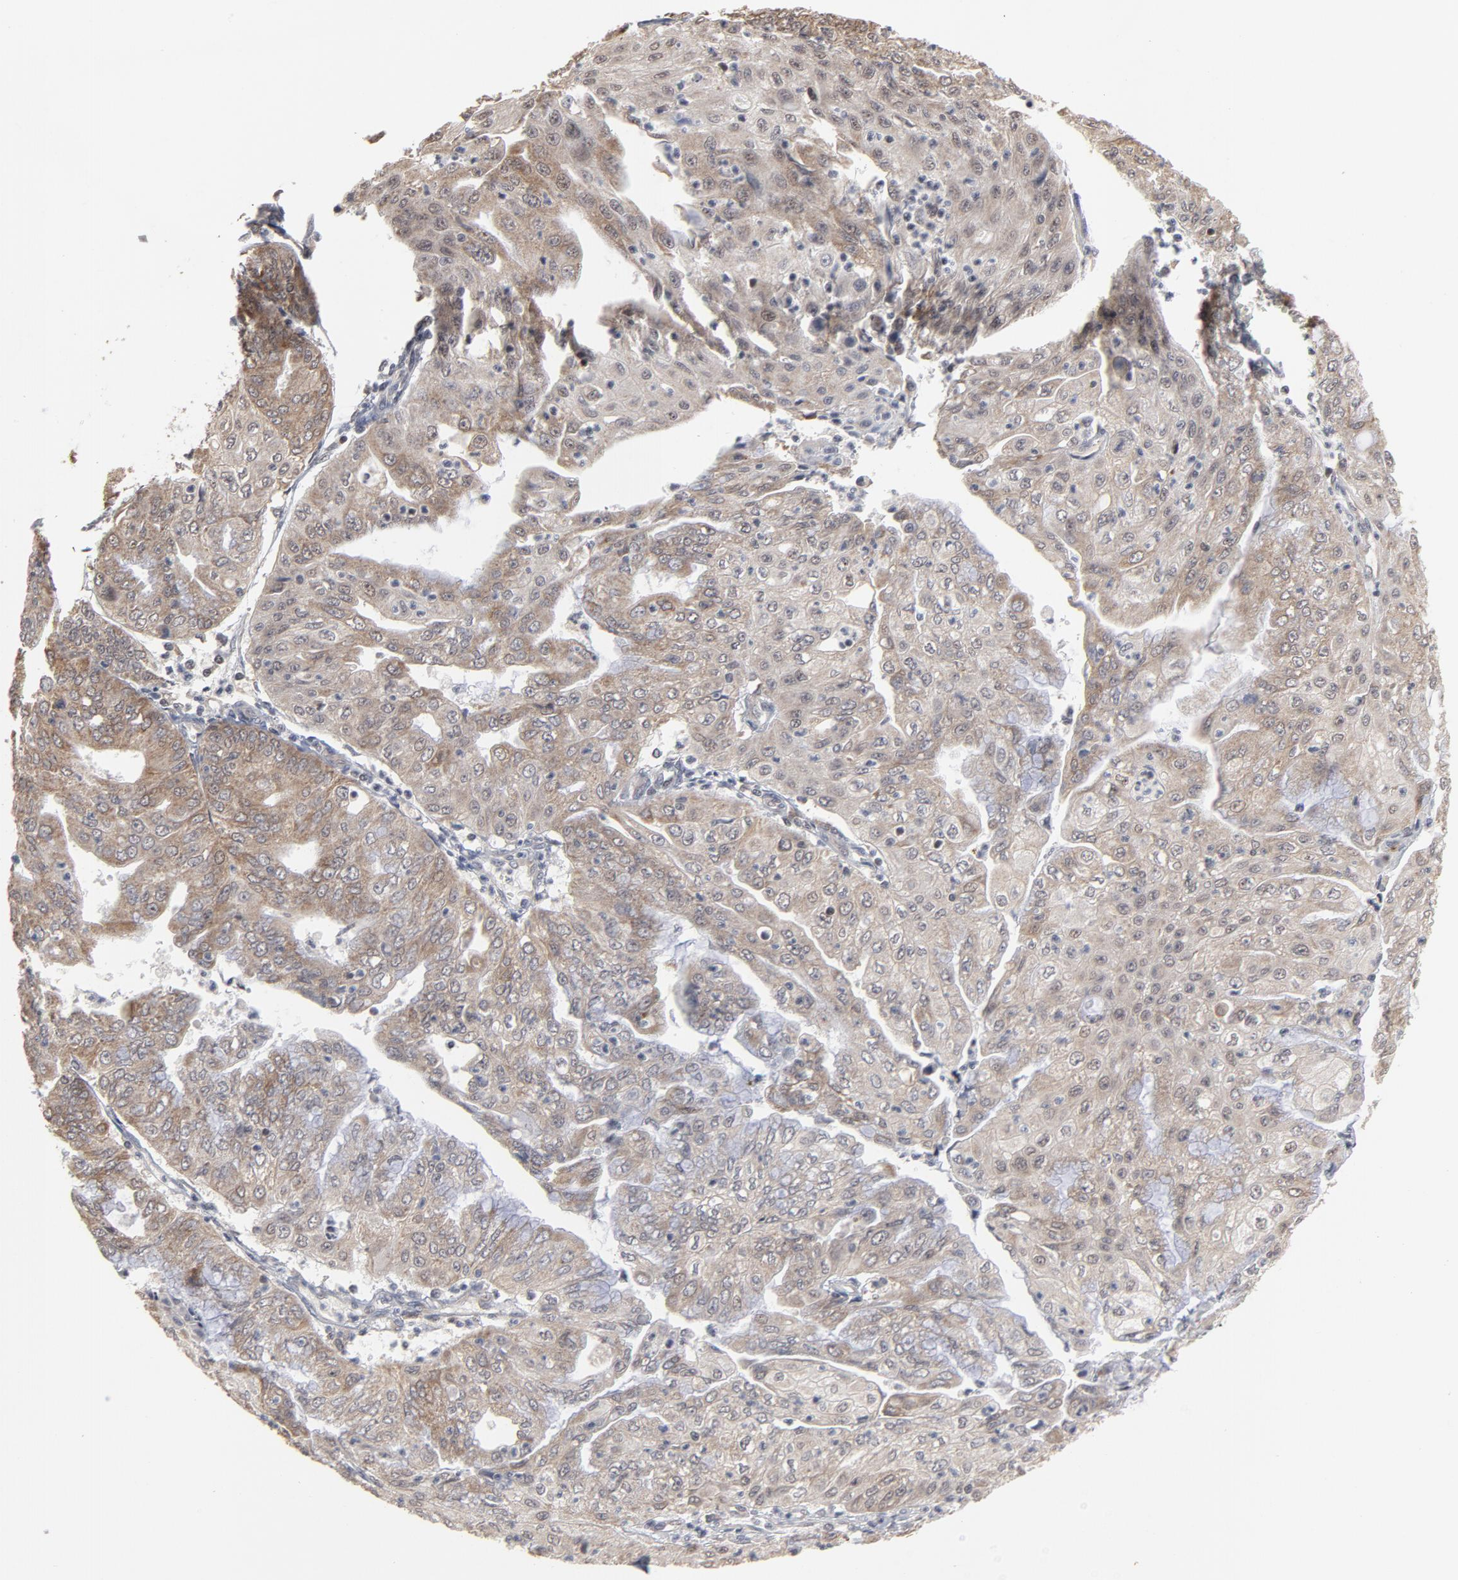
{"staining": {"intensity": "weak", "quantity": ">75%", "location": "cytoplasmic/membranous"}, "tissue": "endometrial cancer", "cell_type": "Tumor cells", "image_type": "cancer", "snomed": [{"axis": "morphology", "description": "Adenocarcinoma, NOS"}, {"axis": "topography", "description": "Endometrium"}], "caption": "Protein analysis of endometrial cancer (adenocarcinoma) tissue shows weak cytoplasmic/membranous positivity in about >75% of tumor cells.", "gene": "ARIH1", "patient": {"sex": "female", "age": 79}}